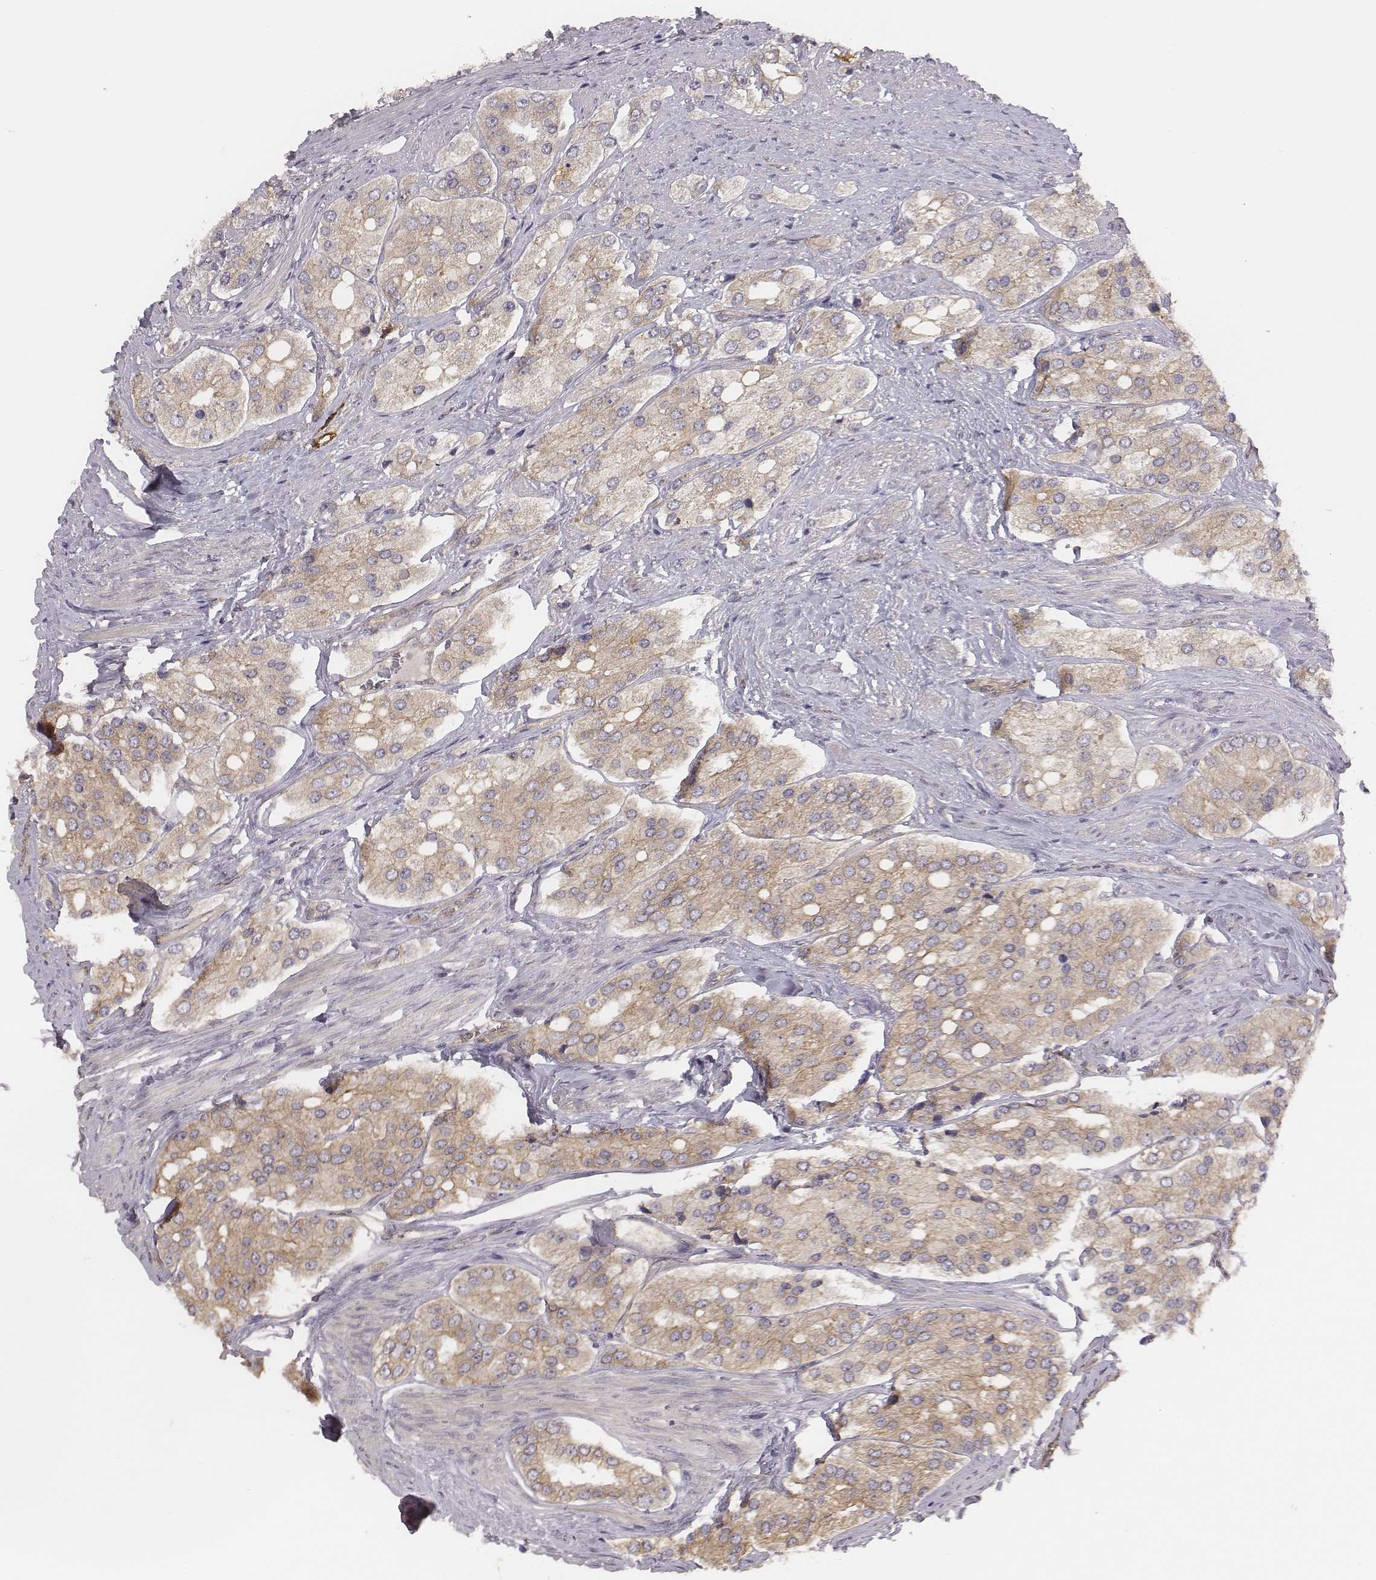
{"staining": {"intensity": "weak", "quantity": ">75%", "location": "cytoplasmic/membranous"}, "tissue": "prostate cancer", "cell_type": "Tumor cells", "image_type": "cancer", "snomed": [{"axis": "morphology", "description": "Adenocarcinoma, Low grade"}, {"axis": "topography", "description": "Prostate"}], "caption": "This micrograph shows adenocarcinoma (low-grade) (prostate) stained with immunohistochemistry to label a protein in brown. The cytoplasmic/membranous of tumor cells show weak positivity for the protein. Nuclei are counter-stained blue.", "gene": "SCARF1", "patient": {"sex": "male", "age": 69}}